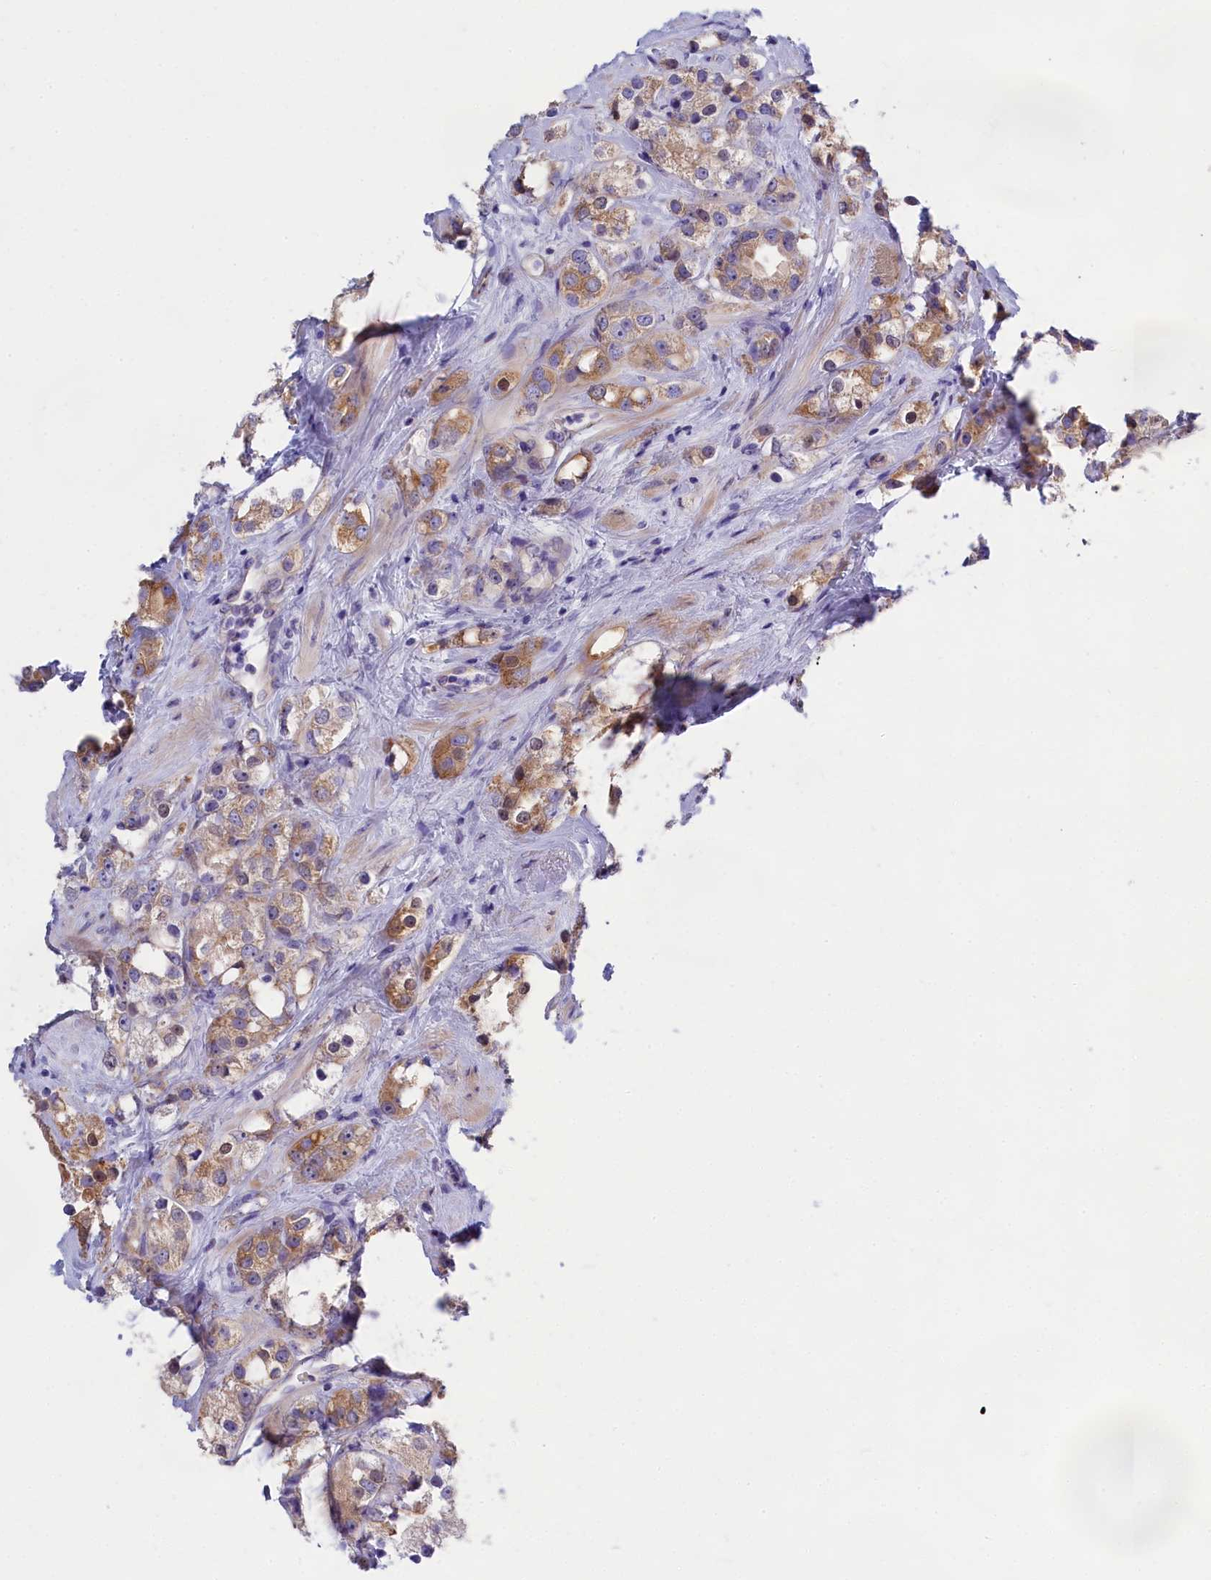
{"staining": {"intensity": "moderate", "quantity": "25%-75%", "location": "cytoplasmic/membranous"}, "tissue": "prostate cancer", "cell_type": "Tumor cells", "image_type": "cancer", "snomed": [{"axis": "morphology", "description": "Adenocarcinoma, NOS"}, {"axis": "topography", "description": "Prostate"}], "caption": "Brown immunohistochemical staining in adenocarcinoma (prostate) demonstrates moderate cytoplasmic/membranous expression in about 25%-75% of tumor cells. The staining was performed using DAB, with brown indicating positive protein expression. Nuclei are stained blue with hematoxylin.", "gene": "PPP1R13L", "patient": {"sex": "male", "age": 79}}